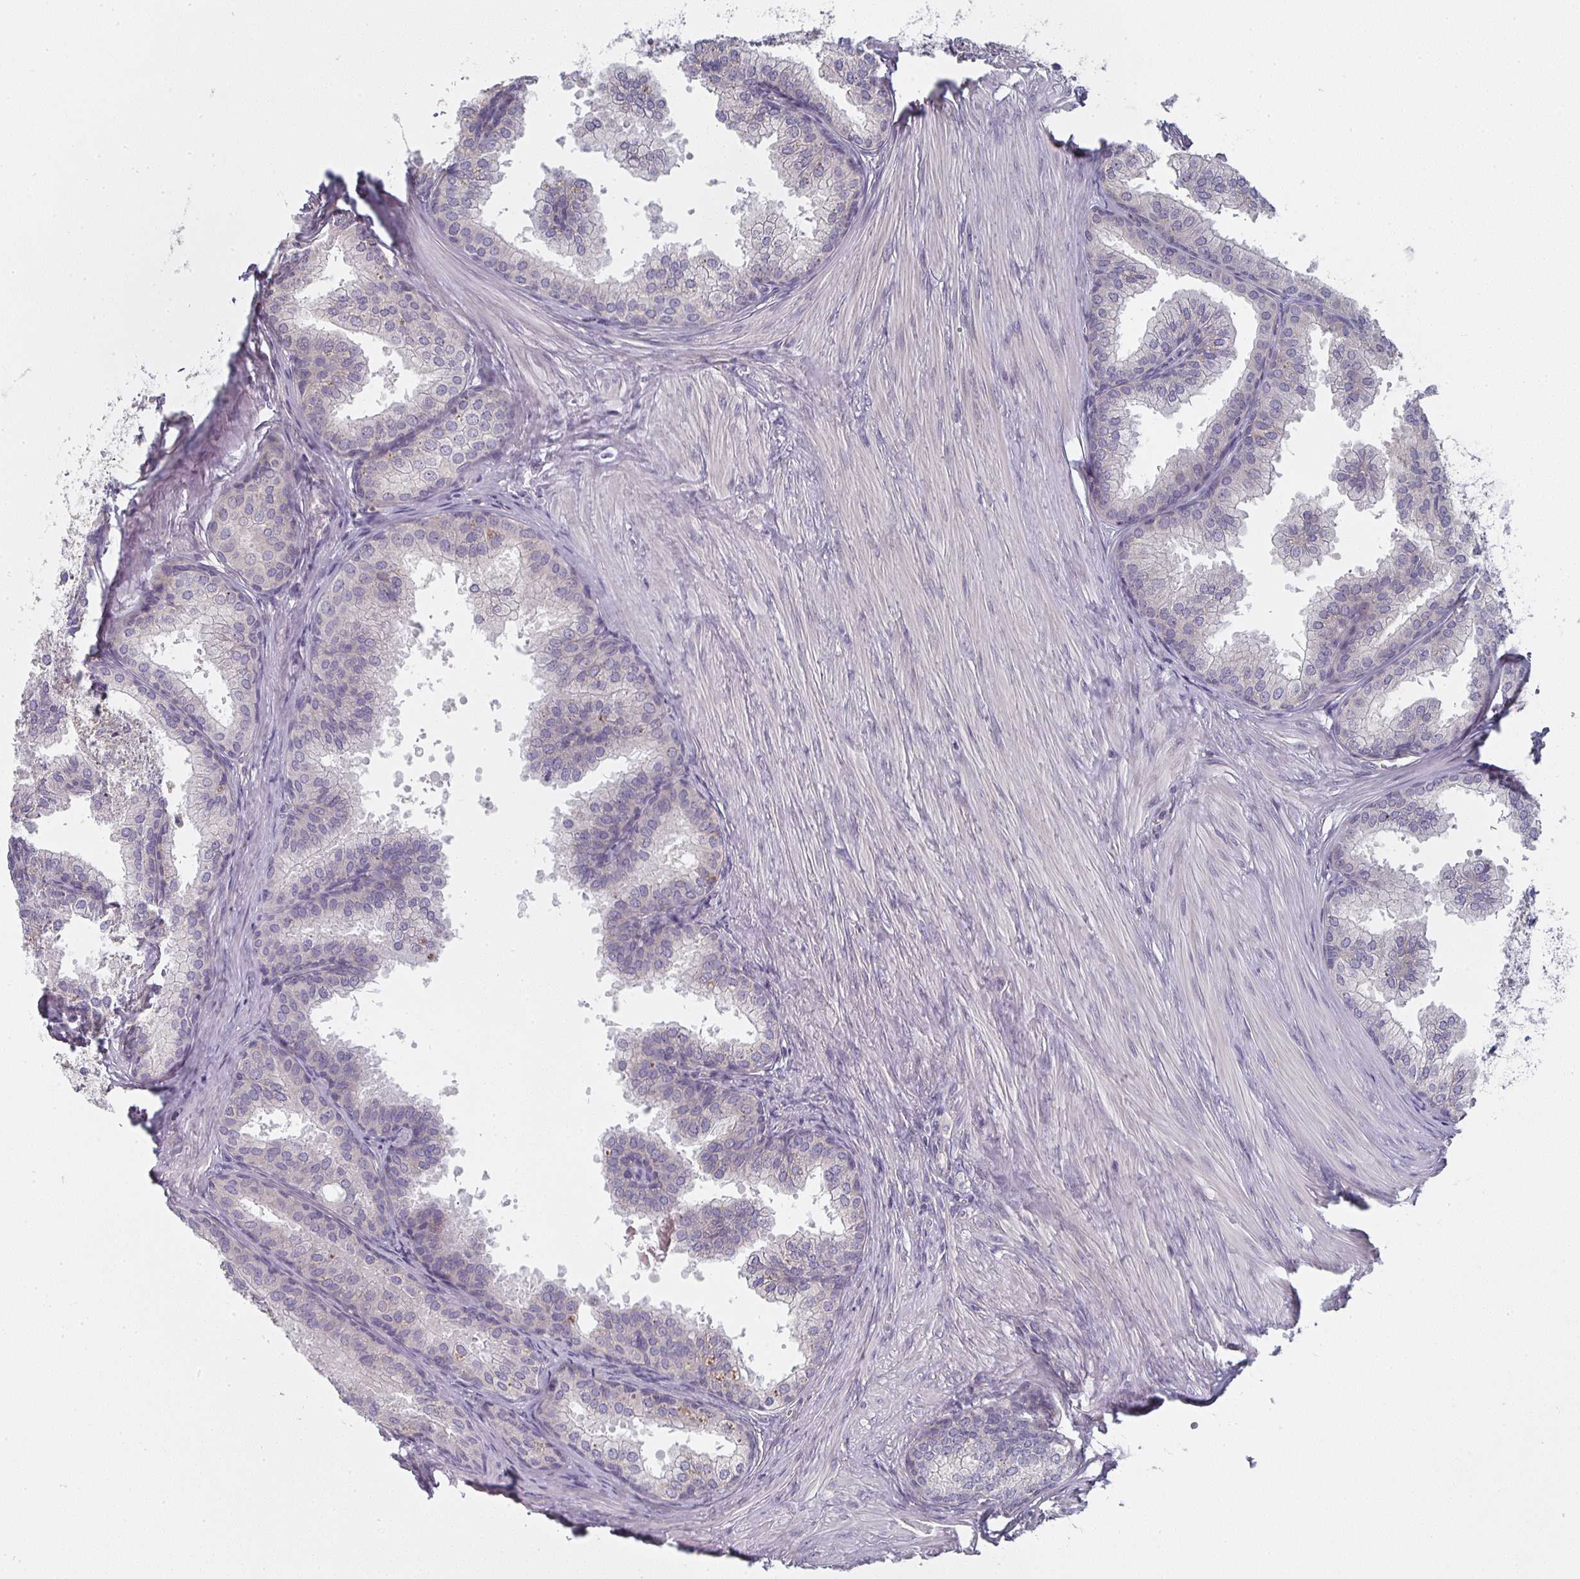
{"staining": {"intensity": "negative", "quantity": "none", "location": "none"}, "tissue": "prostate", "cell_type": "Glandular cells", "image_type": "normal", "snomed": [{"axis": "morphology", "description": "Normal tissue, NOS"}, {"axis": "topography", "description": "Prostate"}, {"axis": "topography", "description": "Peripheral nerve tissue"}], "caption": "There is no significant expression in glandular cells of prostate. (IHC, brightfield microscopy, high magnification).", "gene": "CTHRC1", "patient": {"sex": "male", "age": 55}}